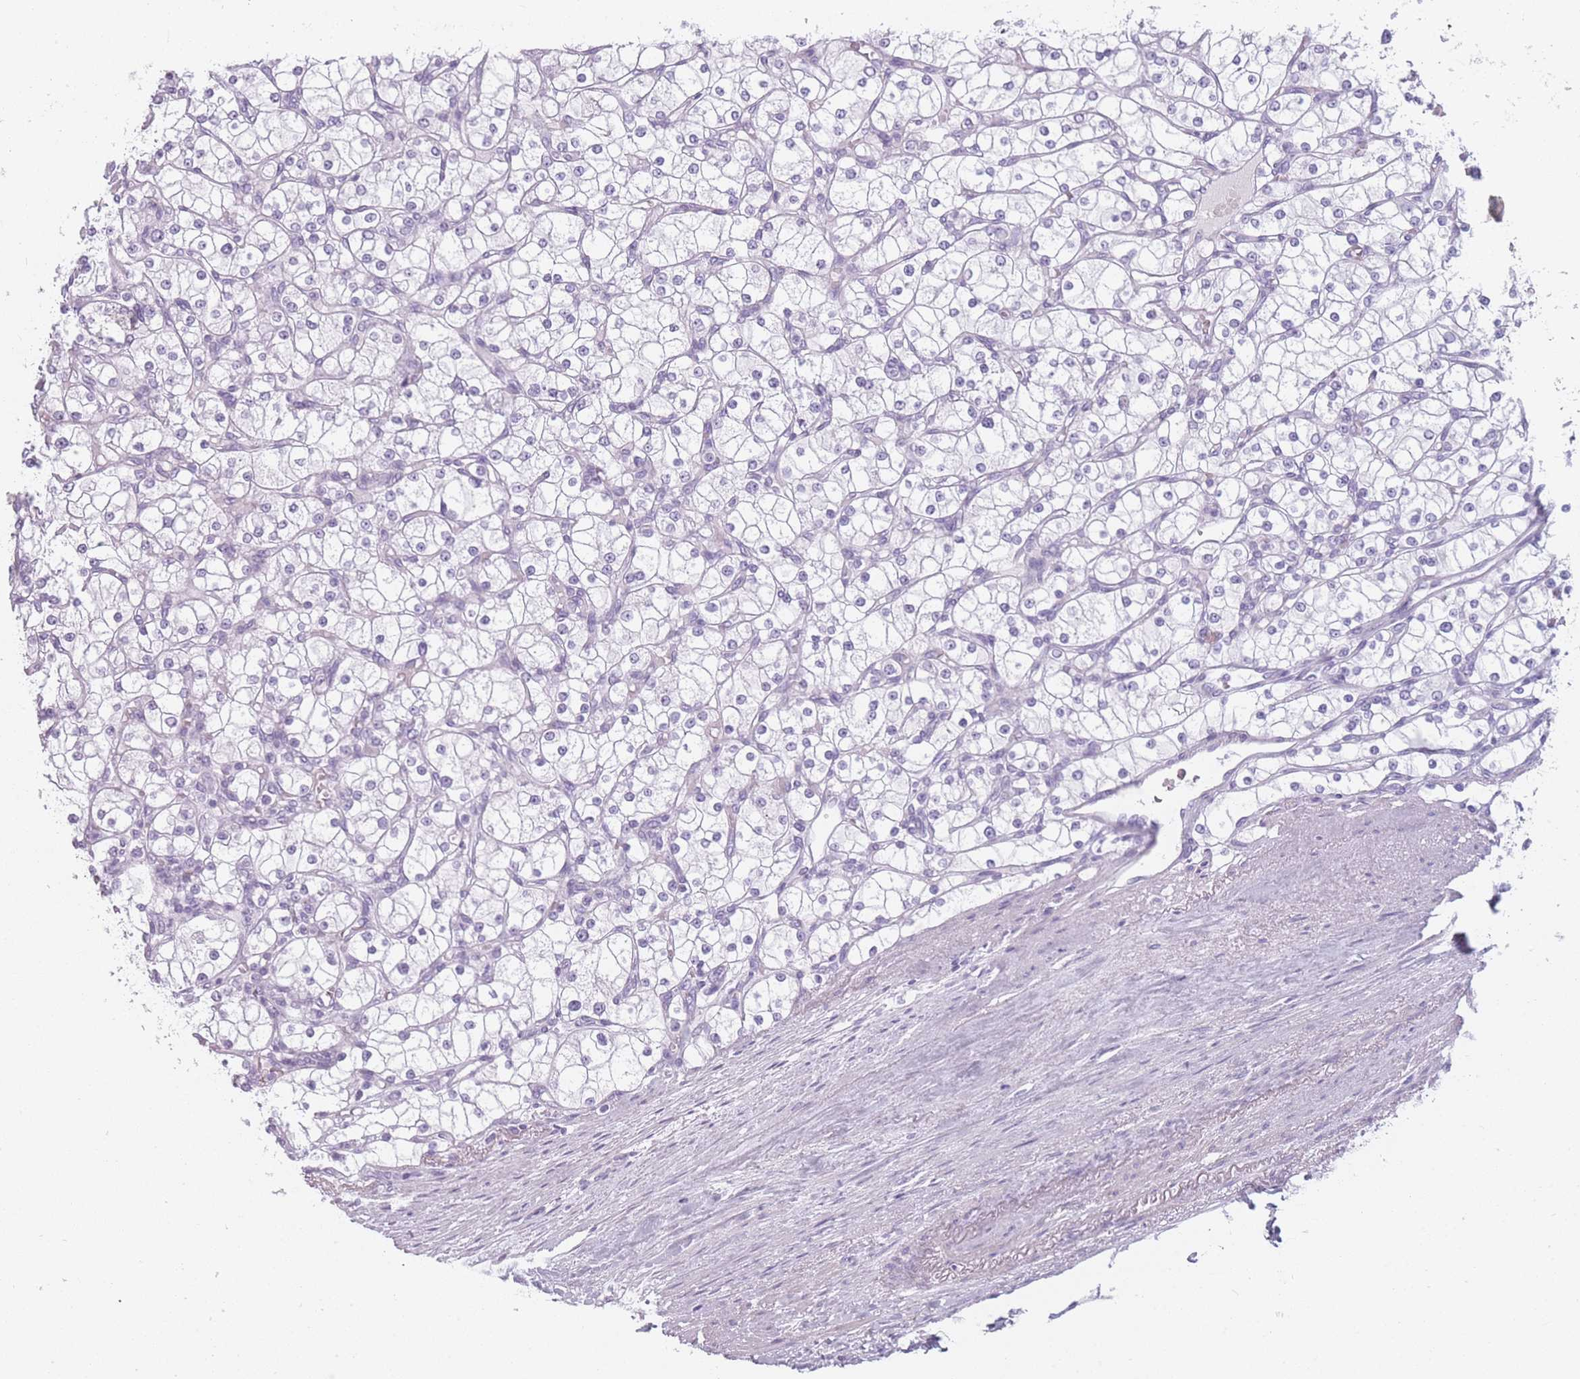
{"staining": {"intensity": "negative", "quantity": "none", "location": "none"}, "tissue": "renal cancer", "cell_type": "Tumor cells", "image_type": "cancer", "snomed": [{"axis": "morphology", "description": "Adenocarcinoma, NOS"}, {"axis": "topography", "description": "Kidney"}], "caption": "This is an IHC photomicrograph of renal adenocarcinoma. There is no staining in tumor cells.", "gene": "PPFIA3", "patient": {"sex": "male", "age": 80}}